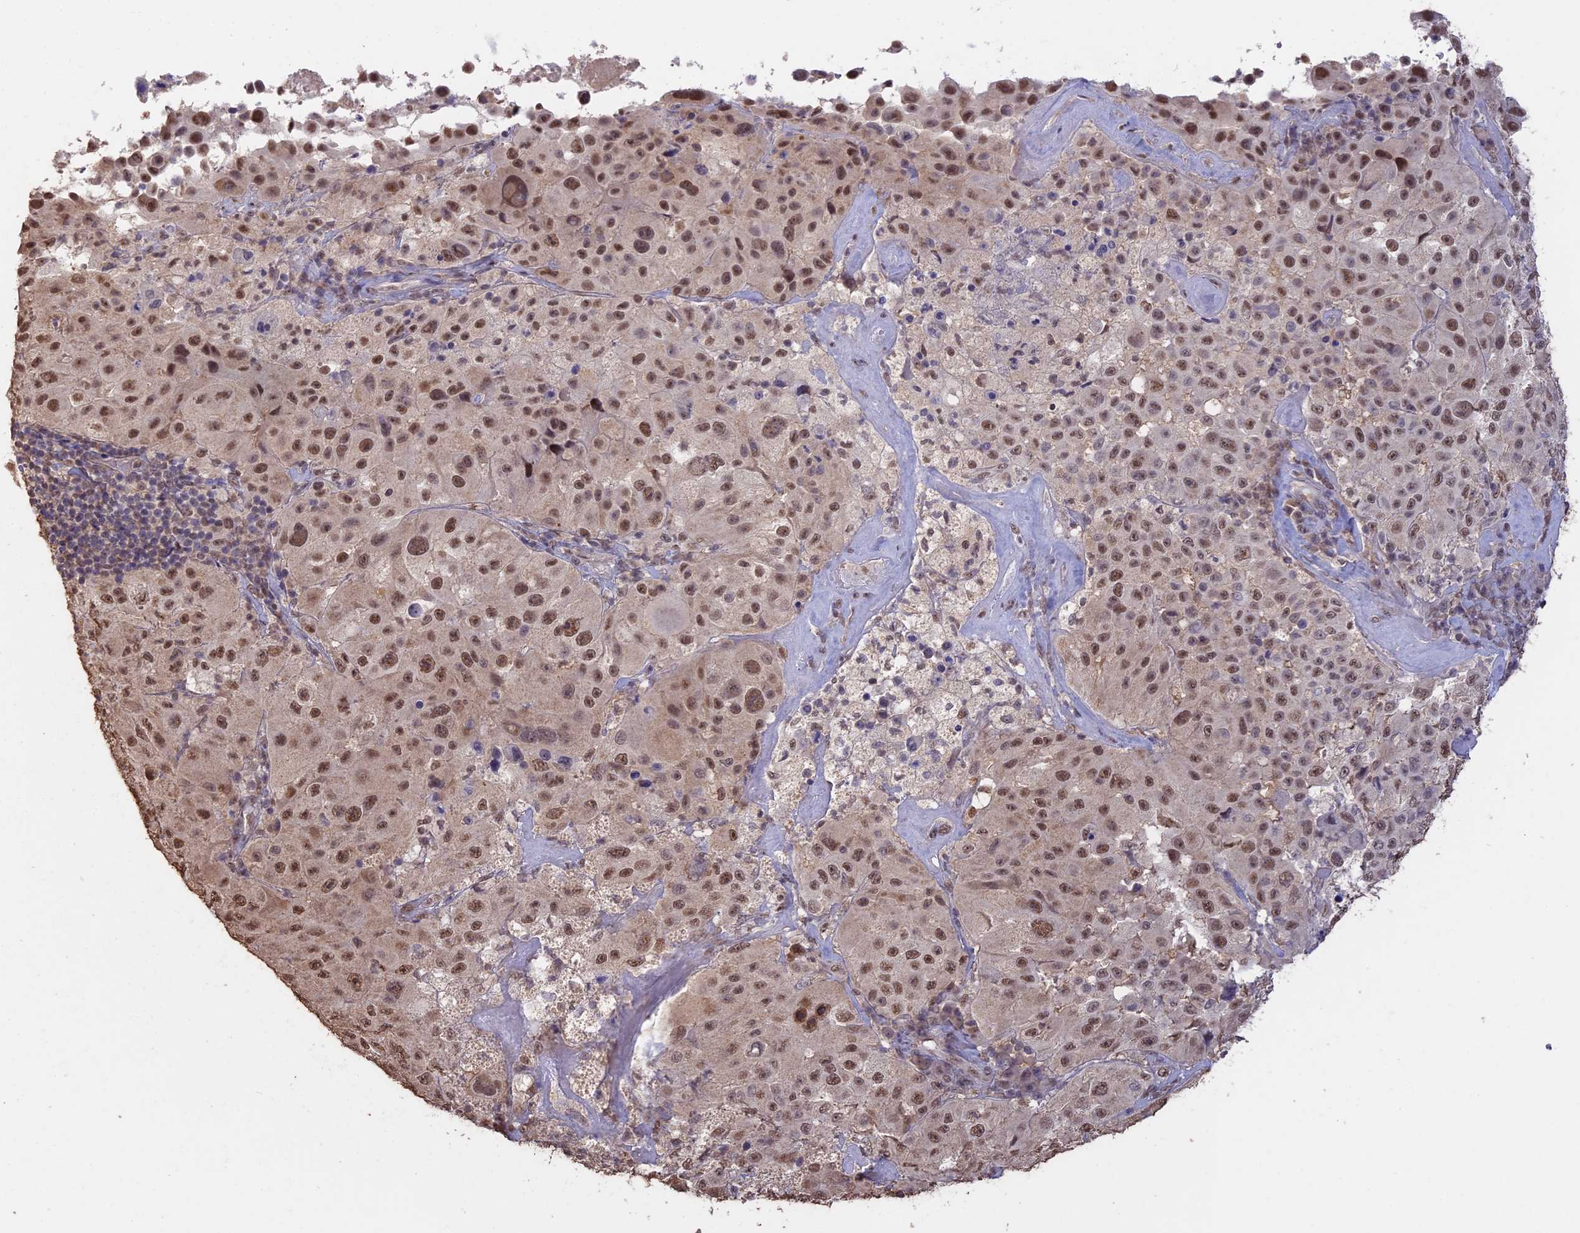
{"staining": {"intensity": "moderate", "quantity": ">75%", "location": "nuclear"}, "tissue": "melanoma", "cell_type": "Tumor cells", "image_type": "cancer", "snomed": [{"axis": "morphology", "description": "Malignant melanoma, Metastatic site"}, {"axis": "topography", "description": "Lymph node"}], "caption": "Brown immunohistochemical staining in human melanoma displays moderate nuclear expression in approximately >75% of tumor cells.", "gene": "PSMC6", "patient": {"sex": "male", "age": 62}}